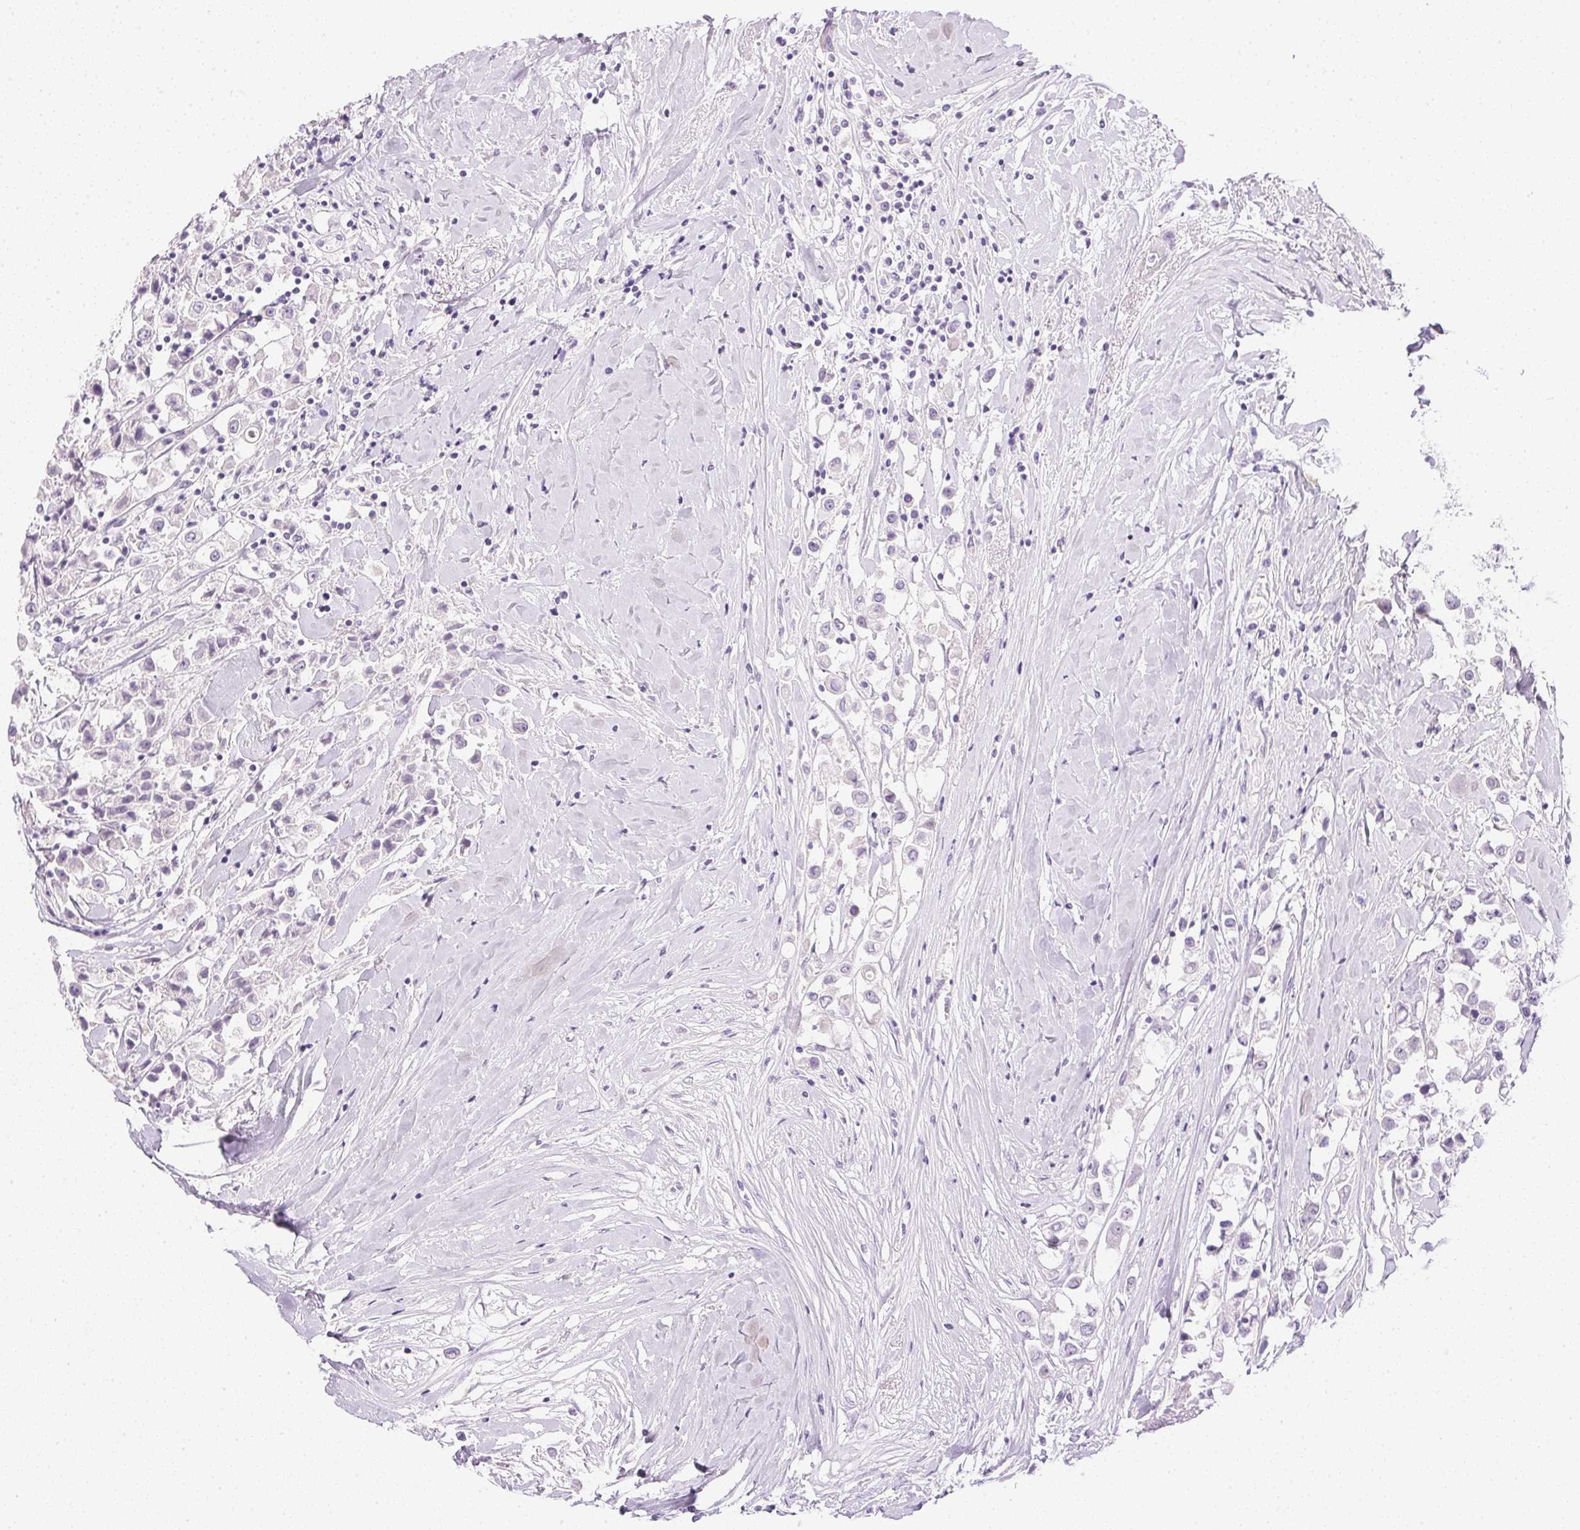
{"staining": {"intensity": "negative", "quantity": "none", "location": "none"}, "tissue": "breast cancer", "cell_type": "Tumor cells", "image_type": "cancer", "snomed": [{"axis": "morphology", "description": "Duct carcinoma"}, {"axis": "topography", "description": "Breast"}], "caption": "Breast infiltrating ductal carcinoma was stained to show a protein in brown. There is no significant positivity in tumor cells.", "gene": "CTRL", "patient": {"sex": "female", "age": 61}}